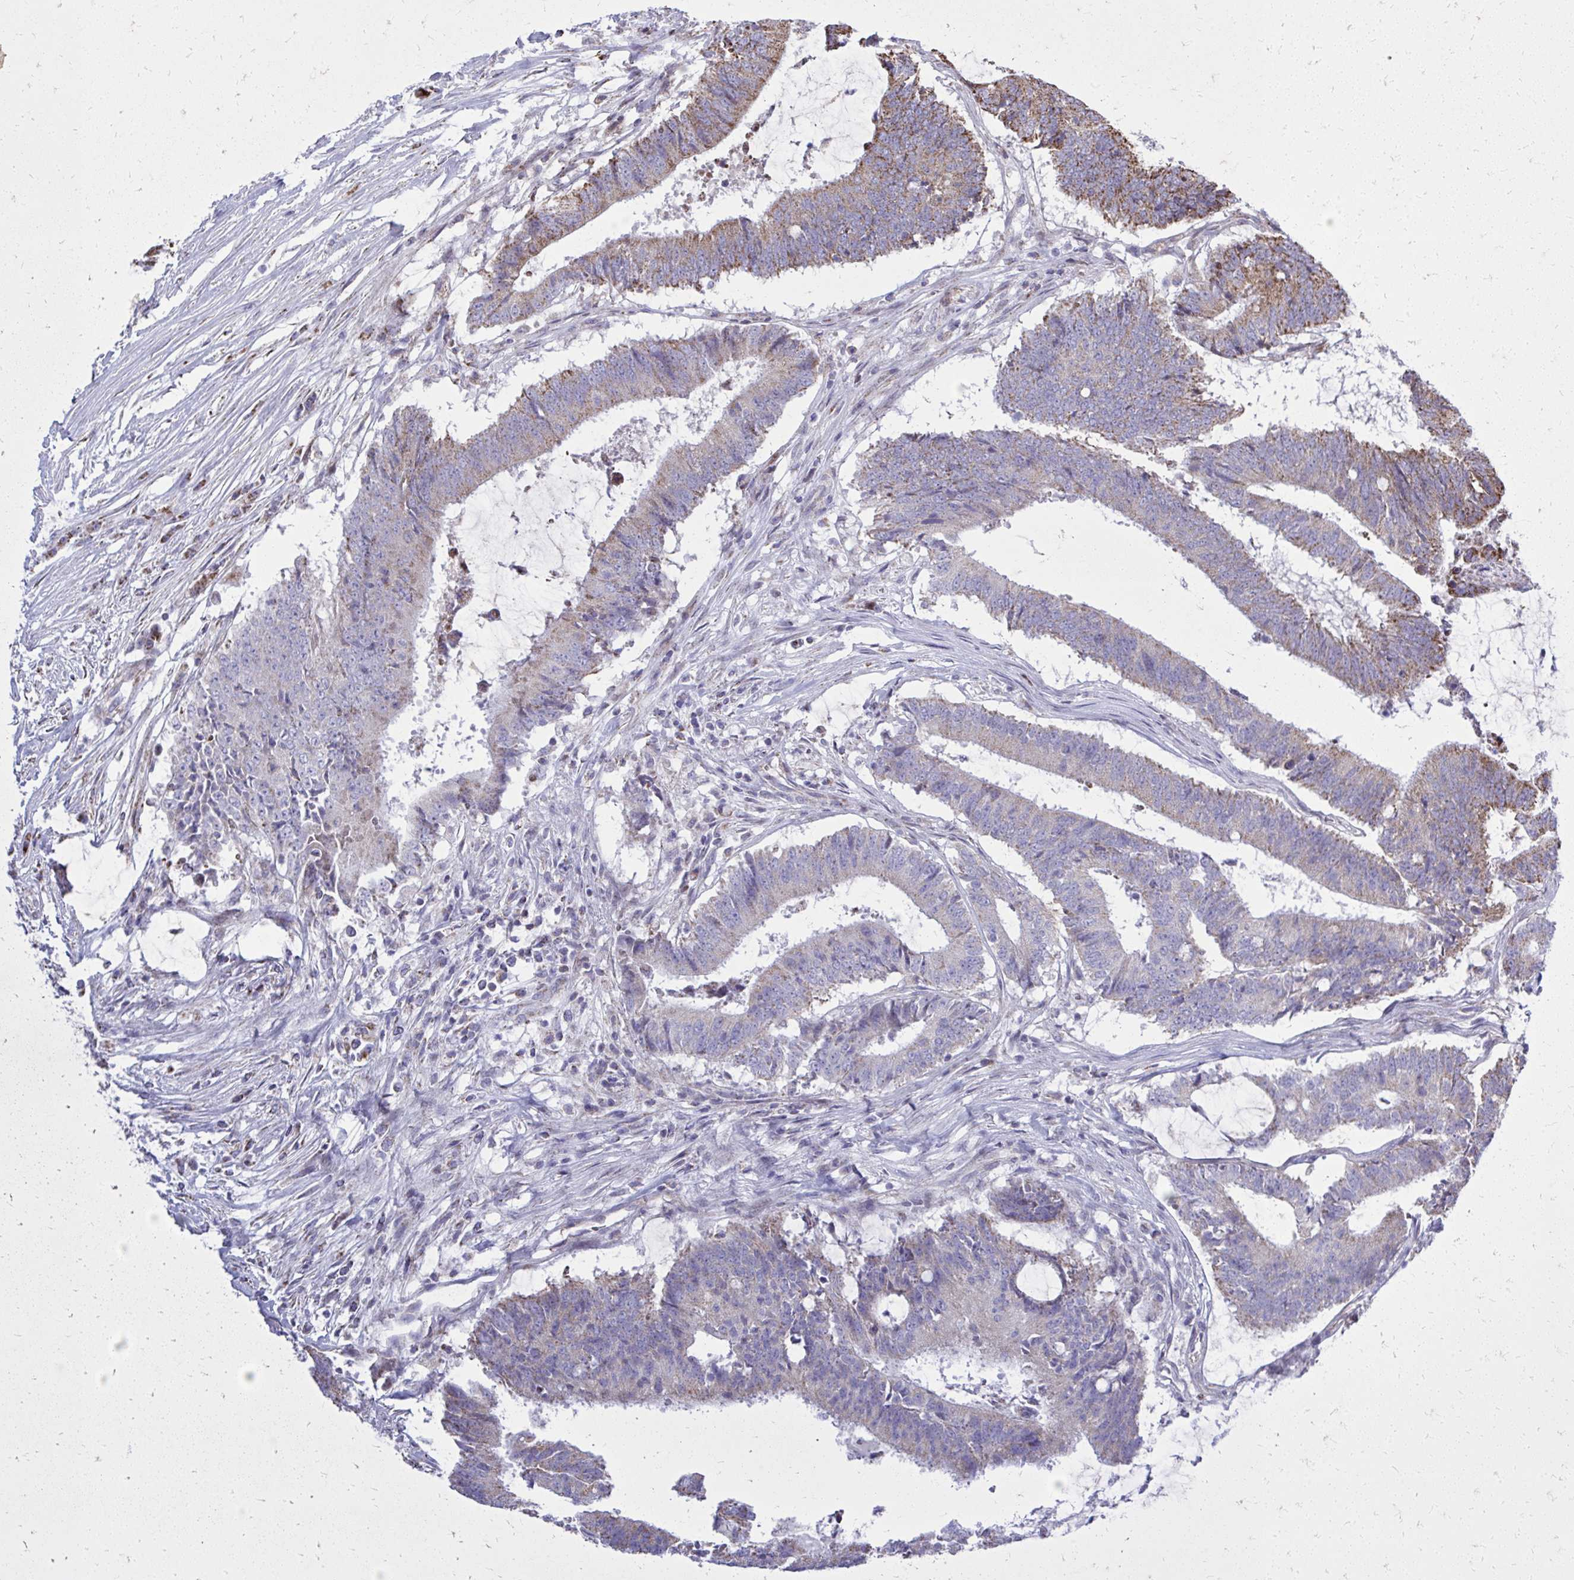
{"staining": {"intensity": "moderate", "quantity": "25%-75%", "location": "cytoplasmic/membranous"}, "tissue": "colorectal cancer", "cell_type": "Tumor cells", "image_type": "cancer", "snomed": [{"axis": "morphology", "description": "Adenocarcinoma, NOS"}, {"axis": "topography", "description": "Colon"}], "caption": "Adenocarcinoma (colorectal) stained for a protein (brown) displays moderate cytoplasmic/membranous positive expression in approximately 25%-75% of tumor cells.", "gene": "ZNF362", "patient": {"sex": "female", "age": 43}}